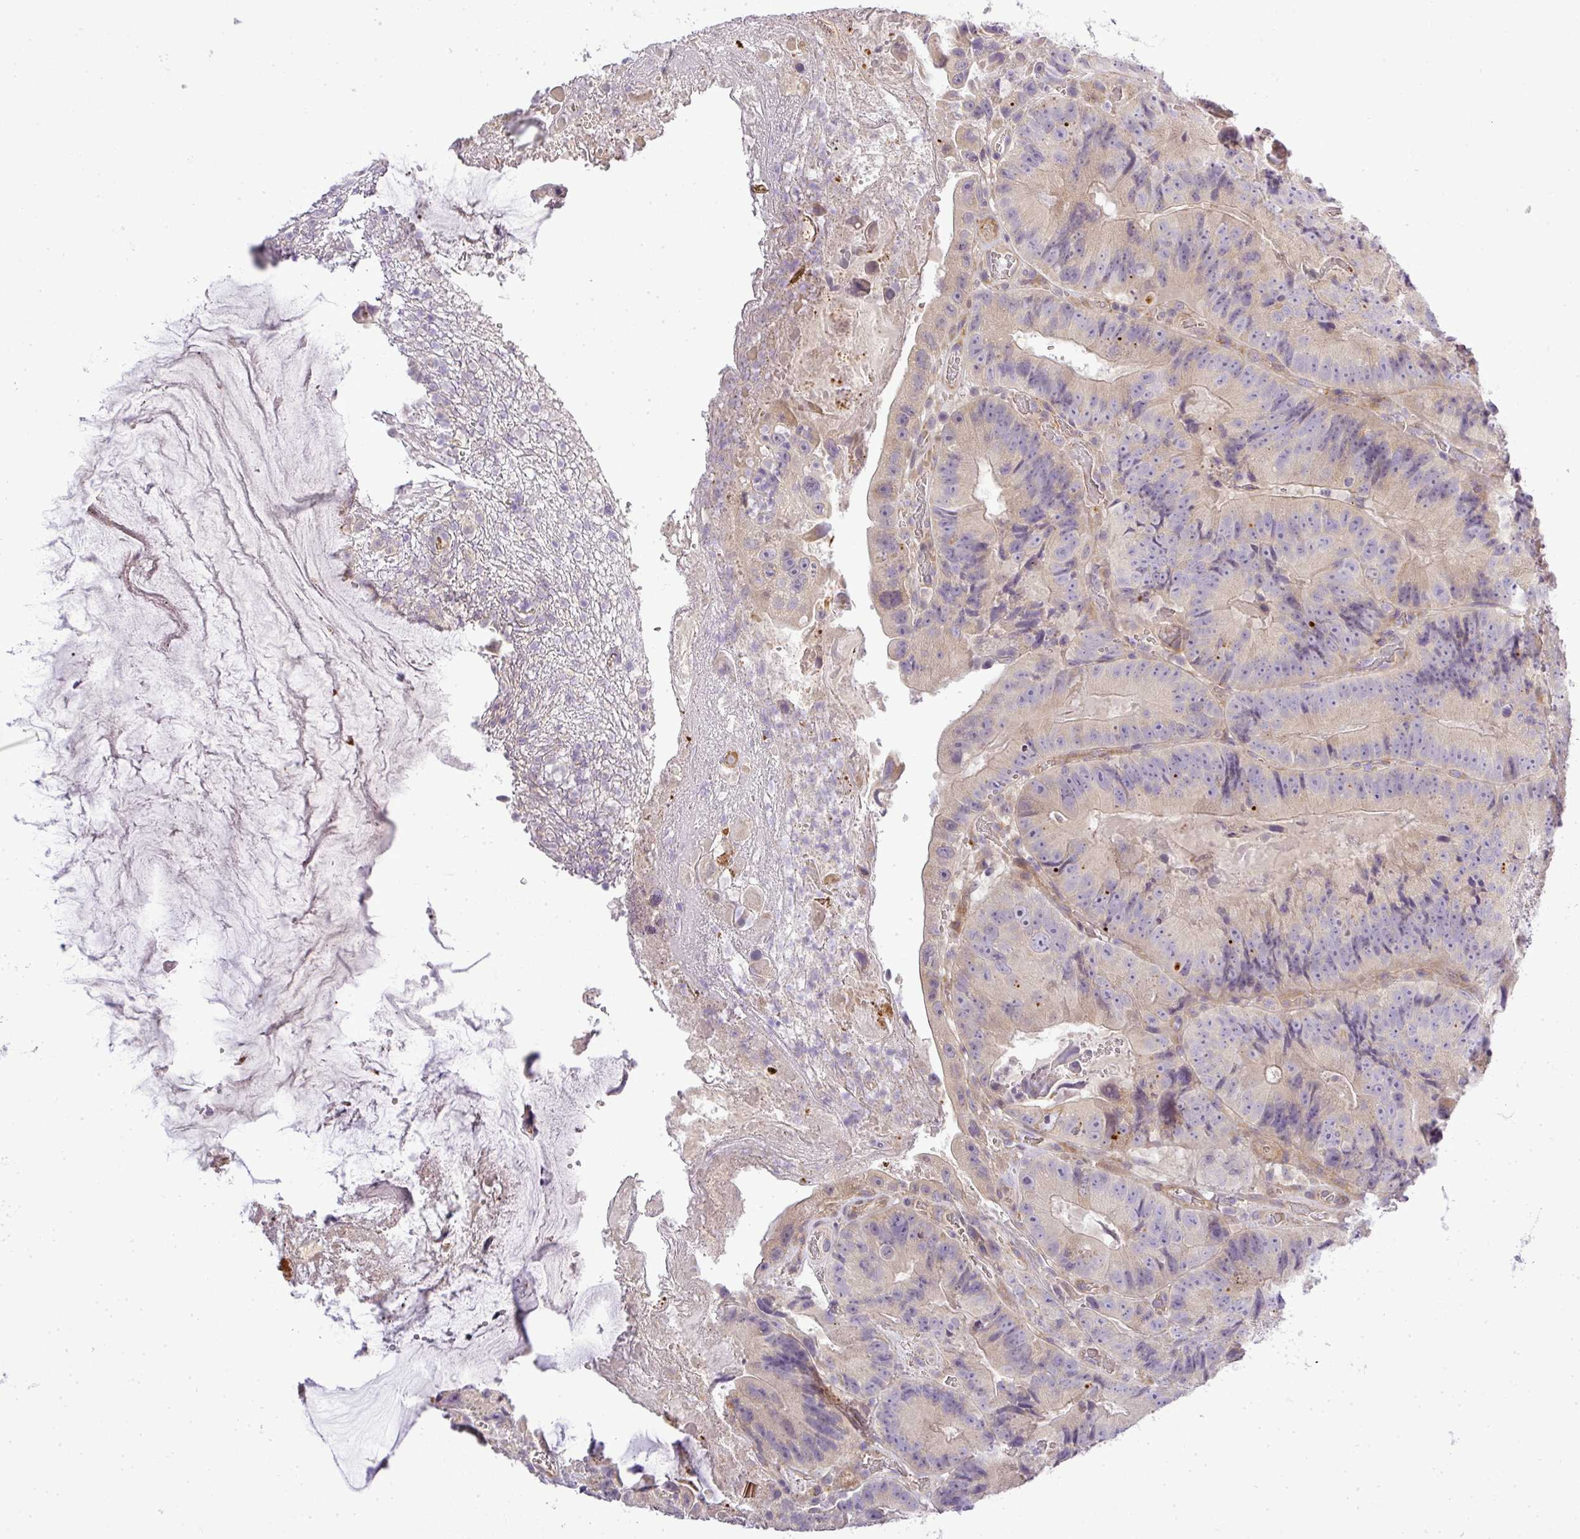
{"staining": {"intensity": "negative", "quantity": "none", "location": "none"}, "tissue": "colorectal cancer", "cell_type": "Tumor cells", "image_type": "cancer", "snomed": [{"axis": "morphology", "description": "Adenocarcinoma, NOS"}, {"axis": "topography", "description": "Colon"}], "caption": "This is a photomicrograph of IHC staining of colorectal adenocarcinoma, which shows no expression in tumor cells.", "gene": "ZDHHC1", "patient": {"sex": "female", "age": 86}}